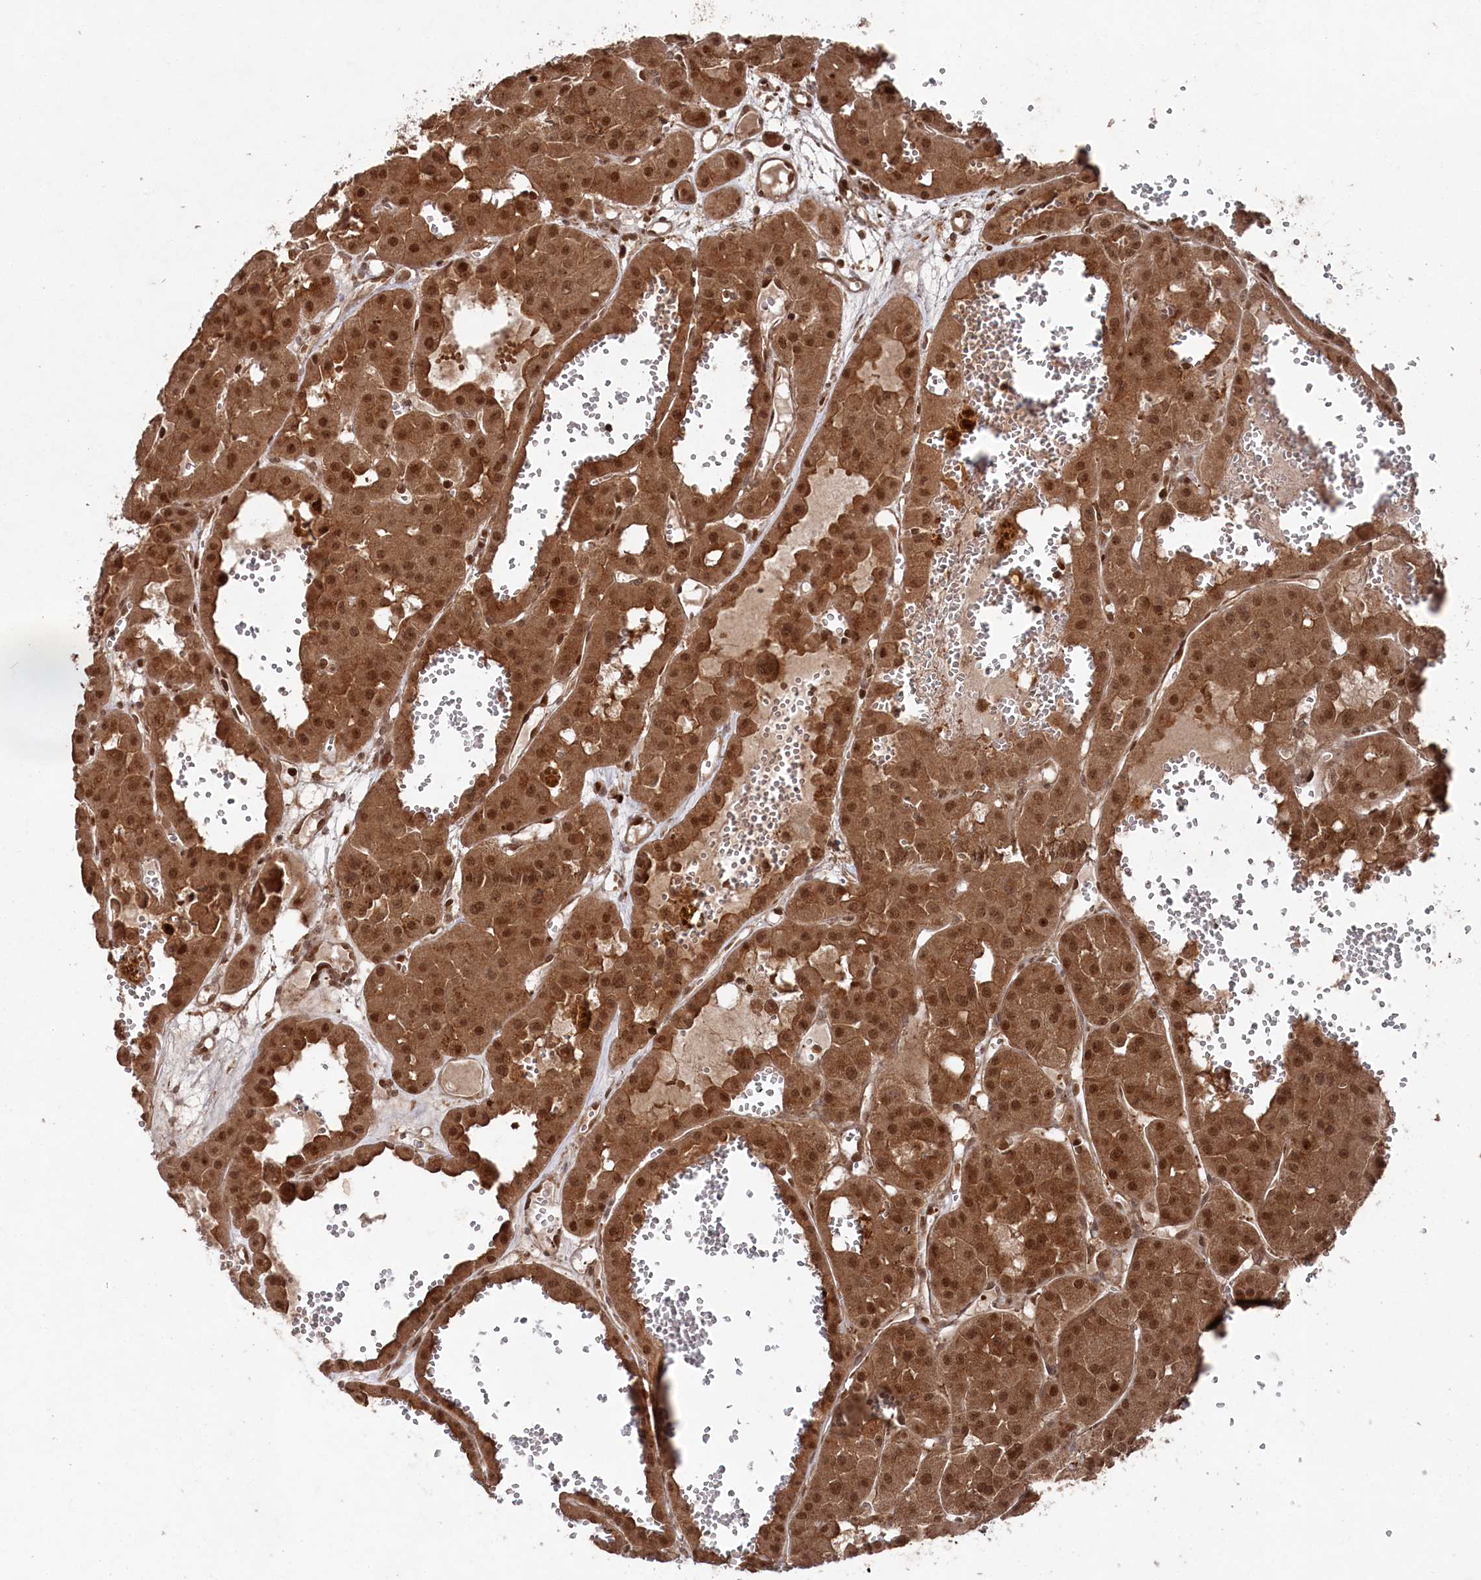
{"staining": {"intensity": "strong", "quantity": ">75%", "location": "cytoplasmic/membranous,nuclear"}, "tissue": "renal cancer", "cell_type": "Tumor cells", "image_type": "cancer", "snomed": [{"axis": "morphology", "description": "Carcinoma, NOS"}, {"axis": "topography", "description": "Kidney"}], "caption": "Human renal cancer (carcinoma) stained with a brown dye reveals strong cytoplasmic/membranous and nuclear positive positivity in about >75% of tumor cells.", "gene": "BORCS7", "patient": {"sex": "female", "age": 75}}